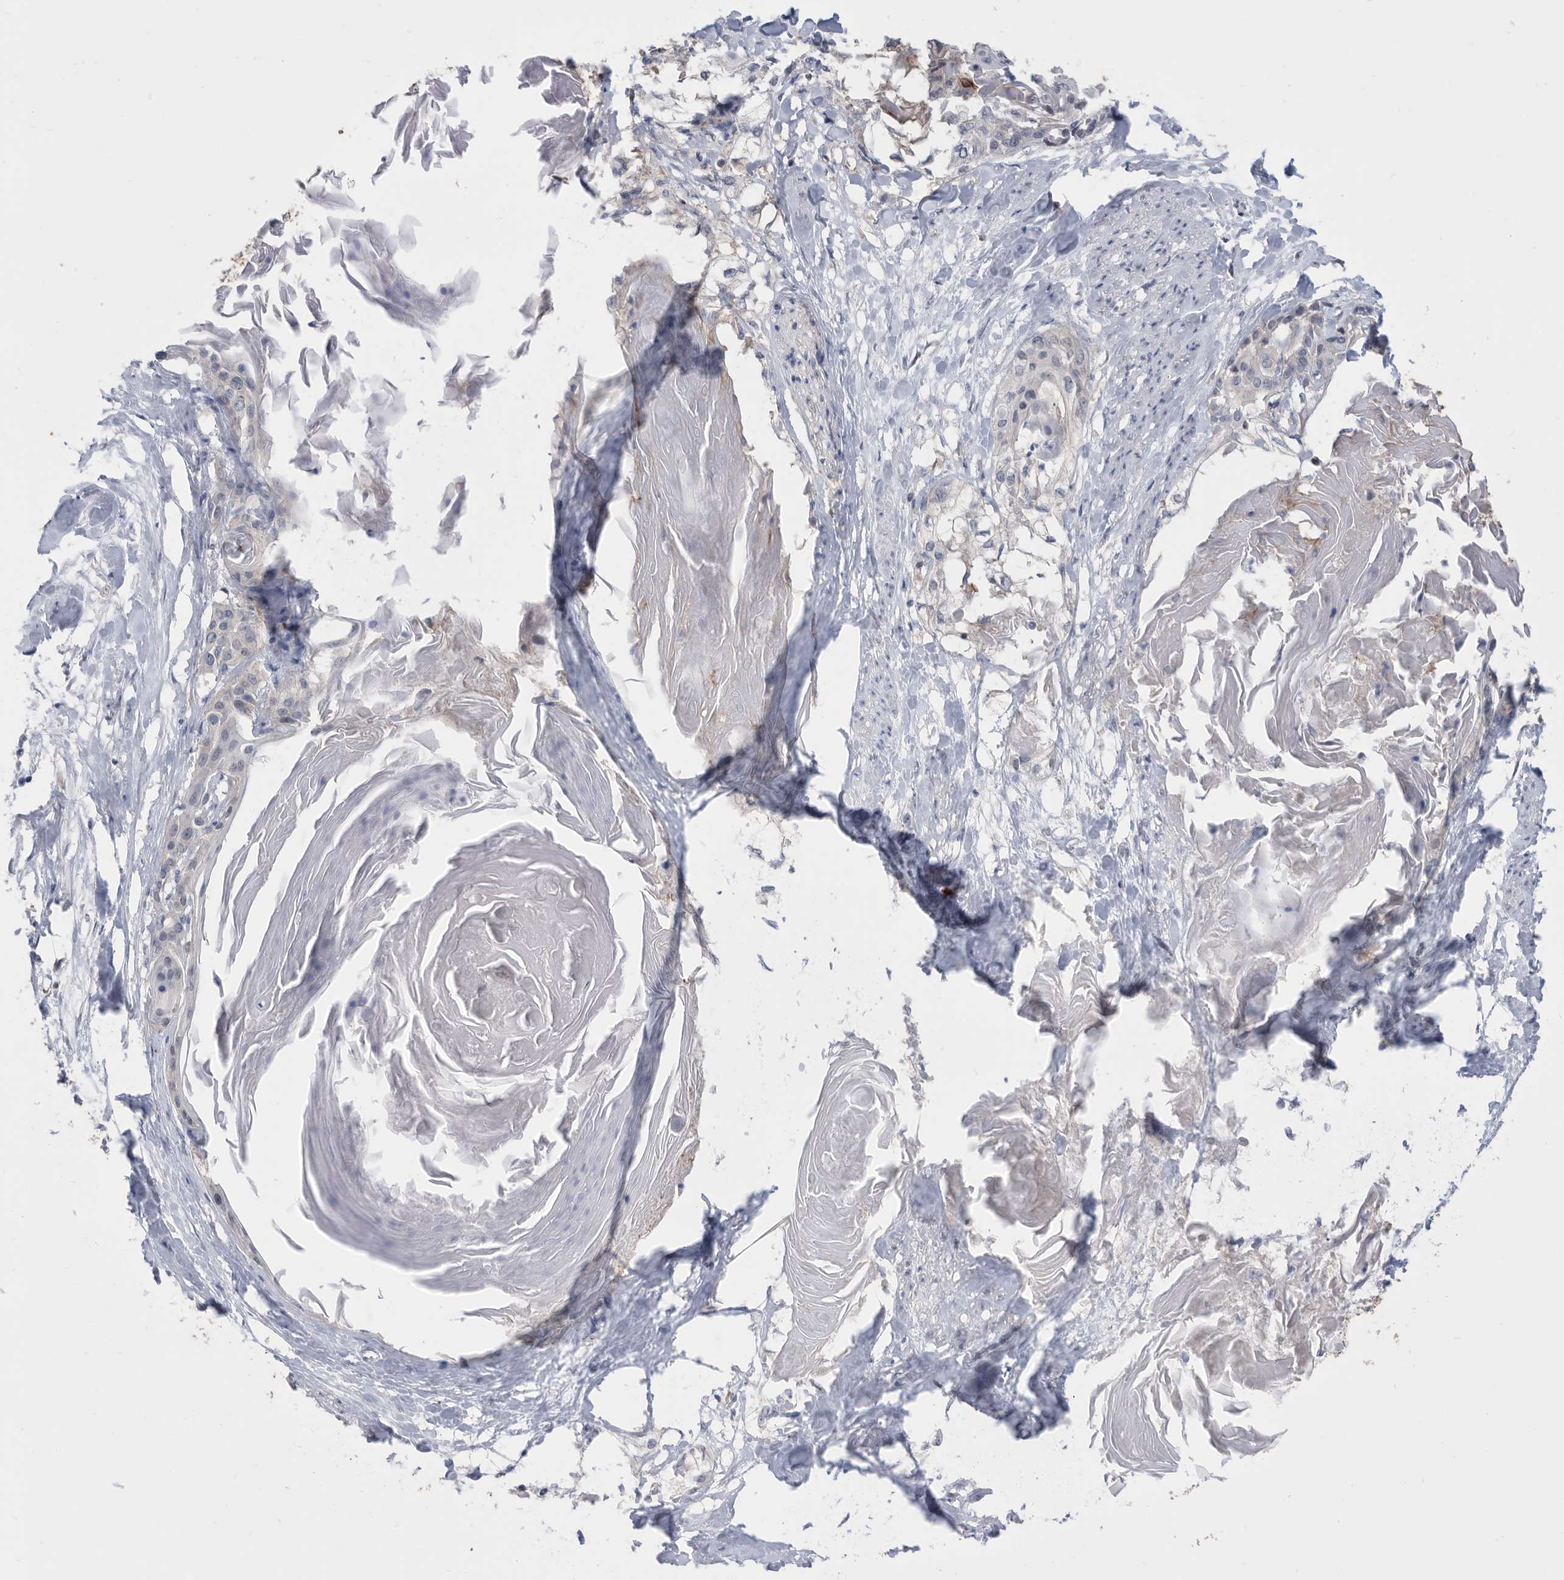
{"staining": {"intensity": "negative", "quantity": "none", "location": "none"}, "tissue": "cervical cancer", "cell_type": "Tumor cells", "image_type": "cancer", "snomed": [{"axis": "morphology", "description": "Squamous cell carcinoma, NOS"}, {"axis": "topography", "description": "Cervix"}], "caption": "Image shows no protein expression in tumor cells of cervical squamous cell carcinoma tissue.", "gene": "CCT4", "patient": {"sex": "female", "age": 57}}